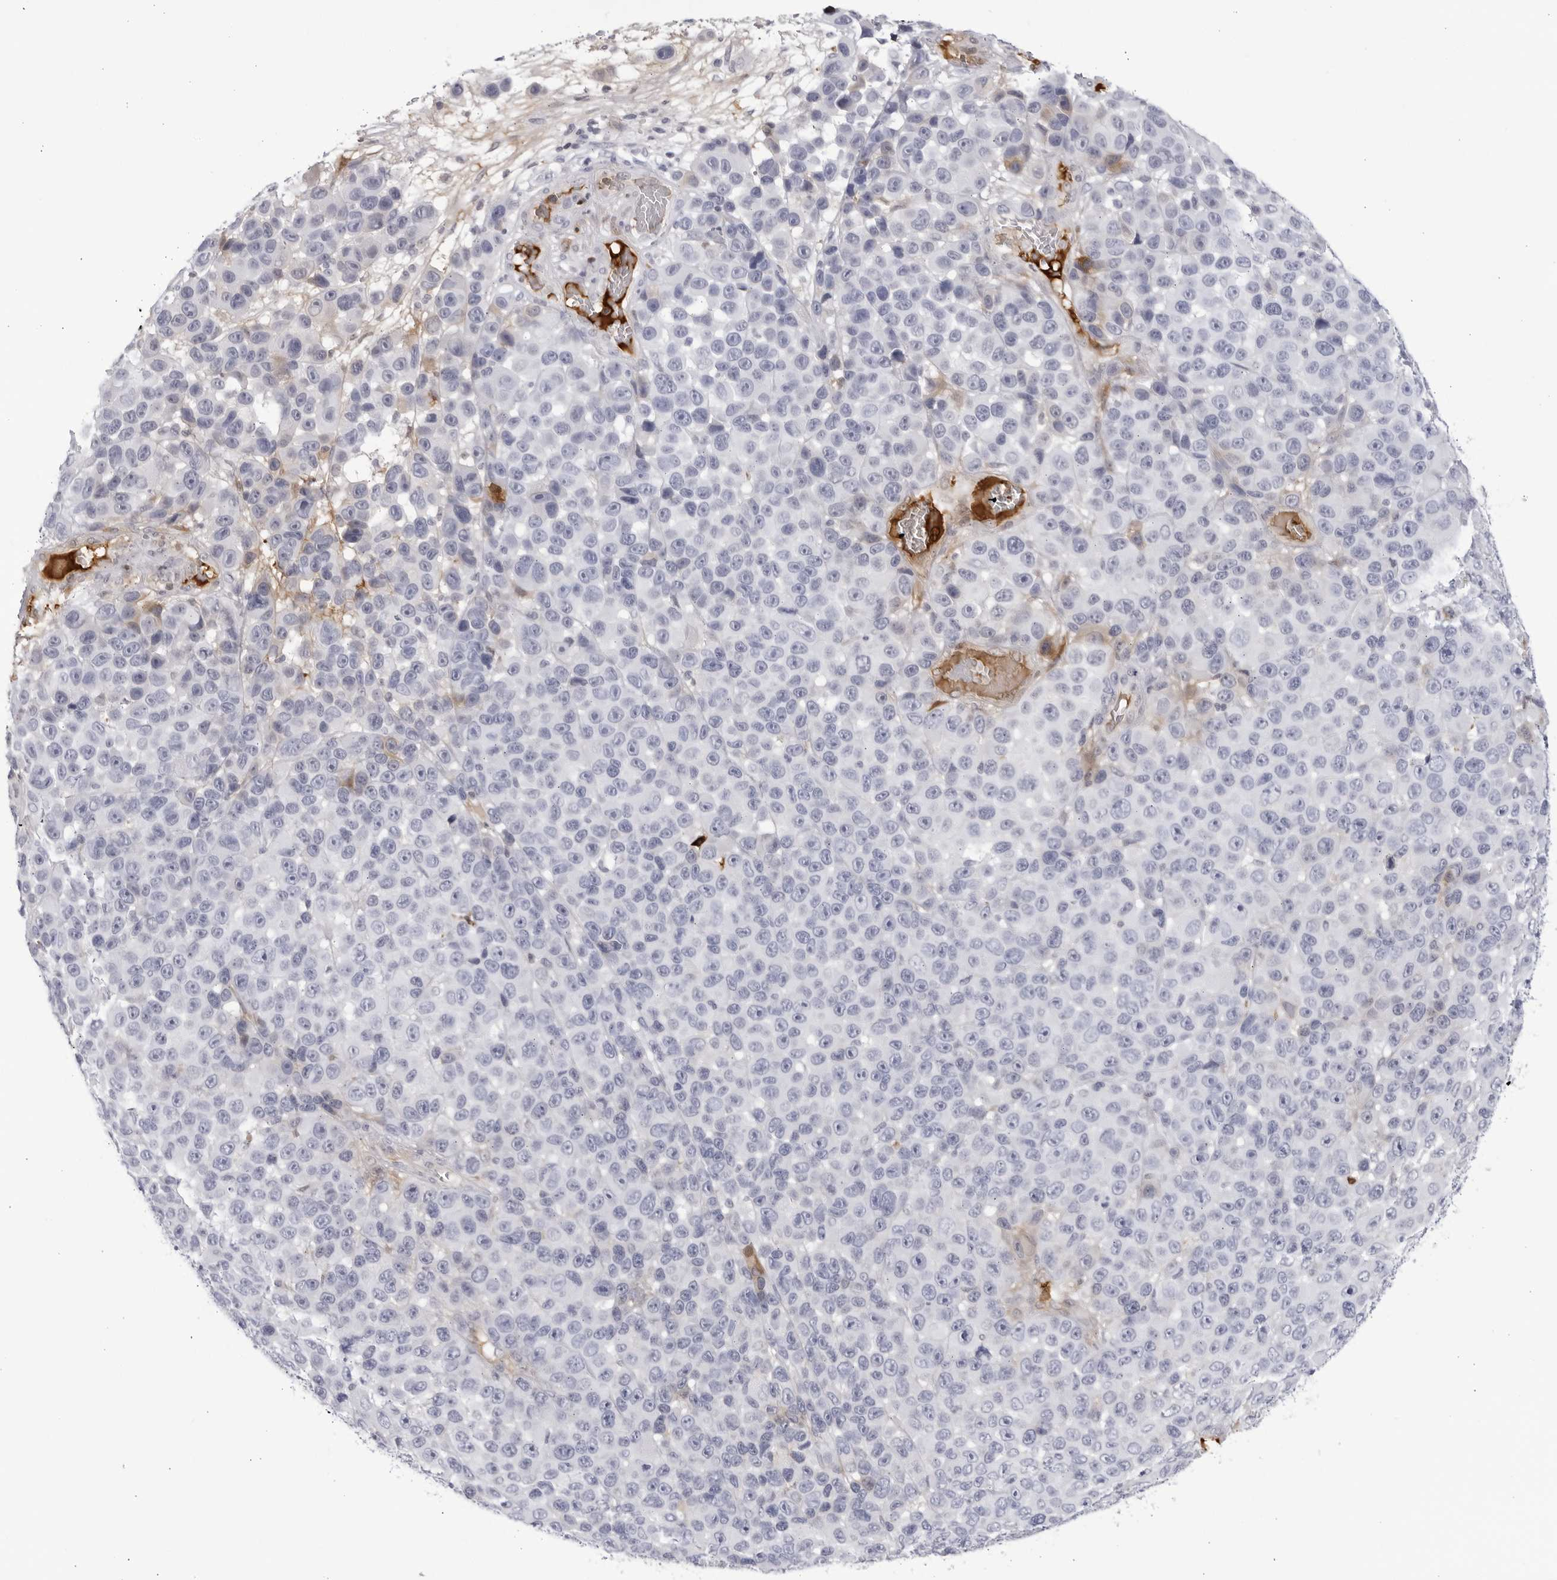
{"staining": {"intensity": "negative", "quantity": "none", "location": "none"}, "tissue": "melanoma", "cell_type": "Tumor cells", "image_type": "cancer", "snomed": [{"axis": "morphology", "description": "Malignant melanoma, NOS"}, {"axis": "topography", "description": "Skin"}], "caption": "Histopathology image shows no significant protein expression in tumor cells of malignant melanoma.", "gene": "CNBD1", "patient": {"sex": "male", "age": 53}}